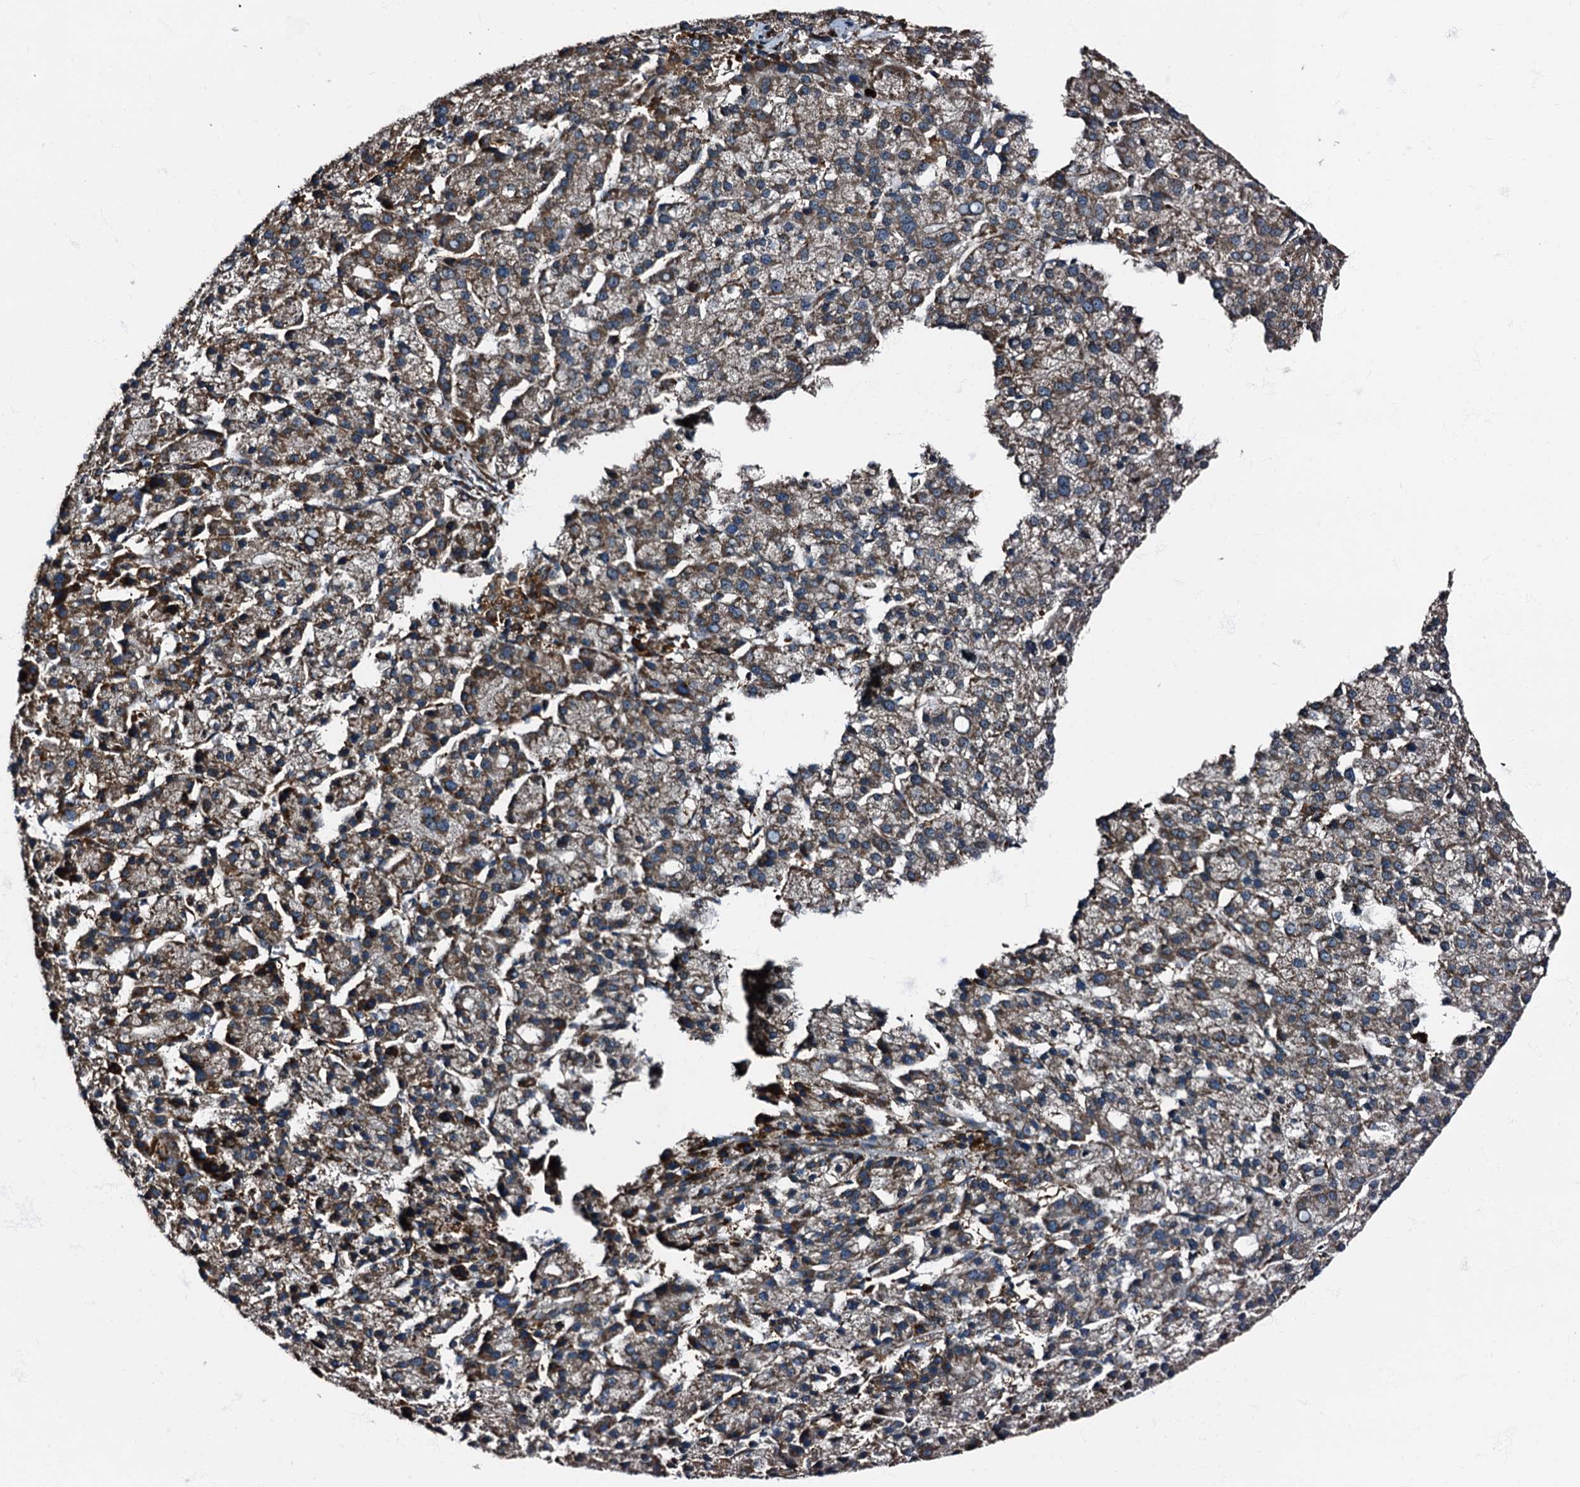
{"staining": {"intensity": "moderate", "quantity": "25%-75%", "location": "cytoplasmic/membranous"}, "tissue": "liver cancer", "cell_type": "Tumor cells", "image_type": "cancer", "snomed": [{"axis": "morphology", "description": "Carcinoma, Hepatocellular, NOS"}, {"axis": "topography", "description": "Liver"}], "caption": "Immunohistochemistry histopathology image of liver hepatocellular carcinoma stained for a protein (brown), which reveals medium levels of moderate cytoplasmic/membranous expression in about 25%-75% of tumor cells.", "gene": "ATP2C1", "patient": {"sex": "female", "age": 58}}